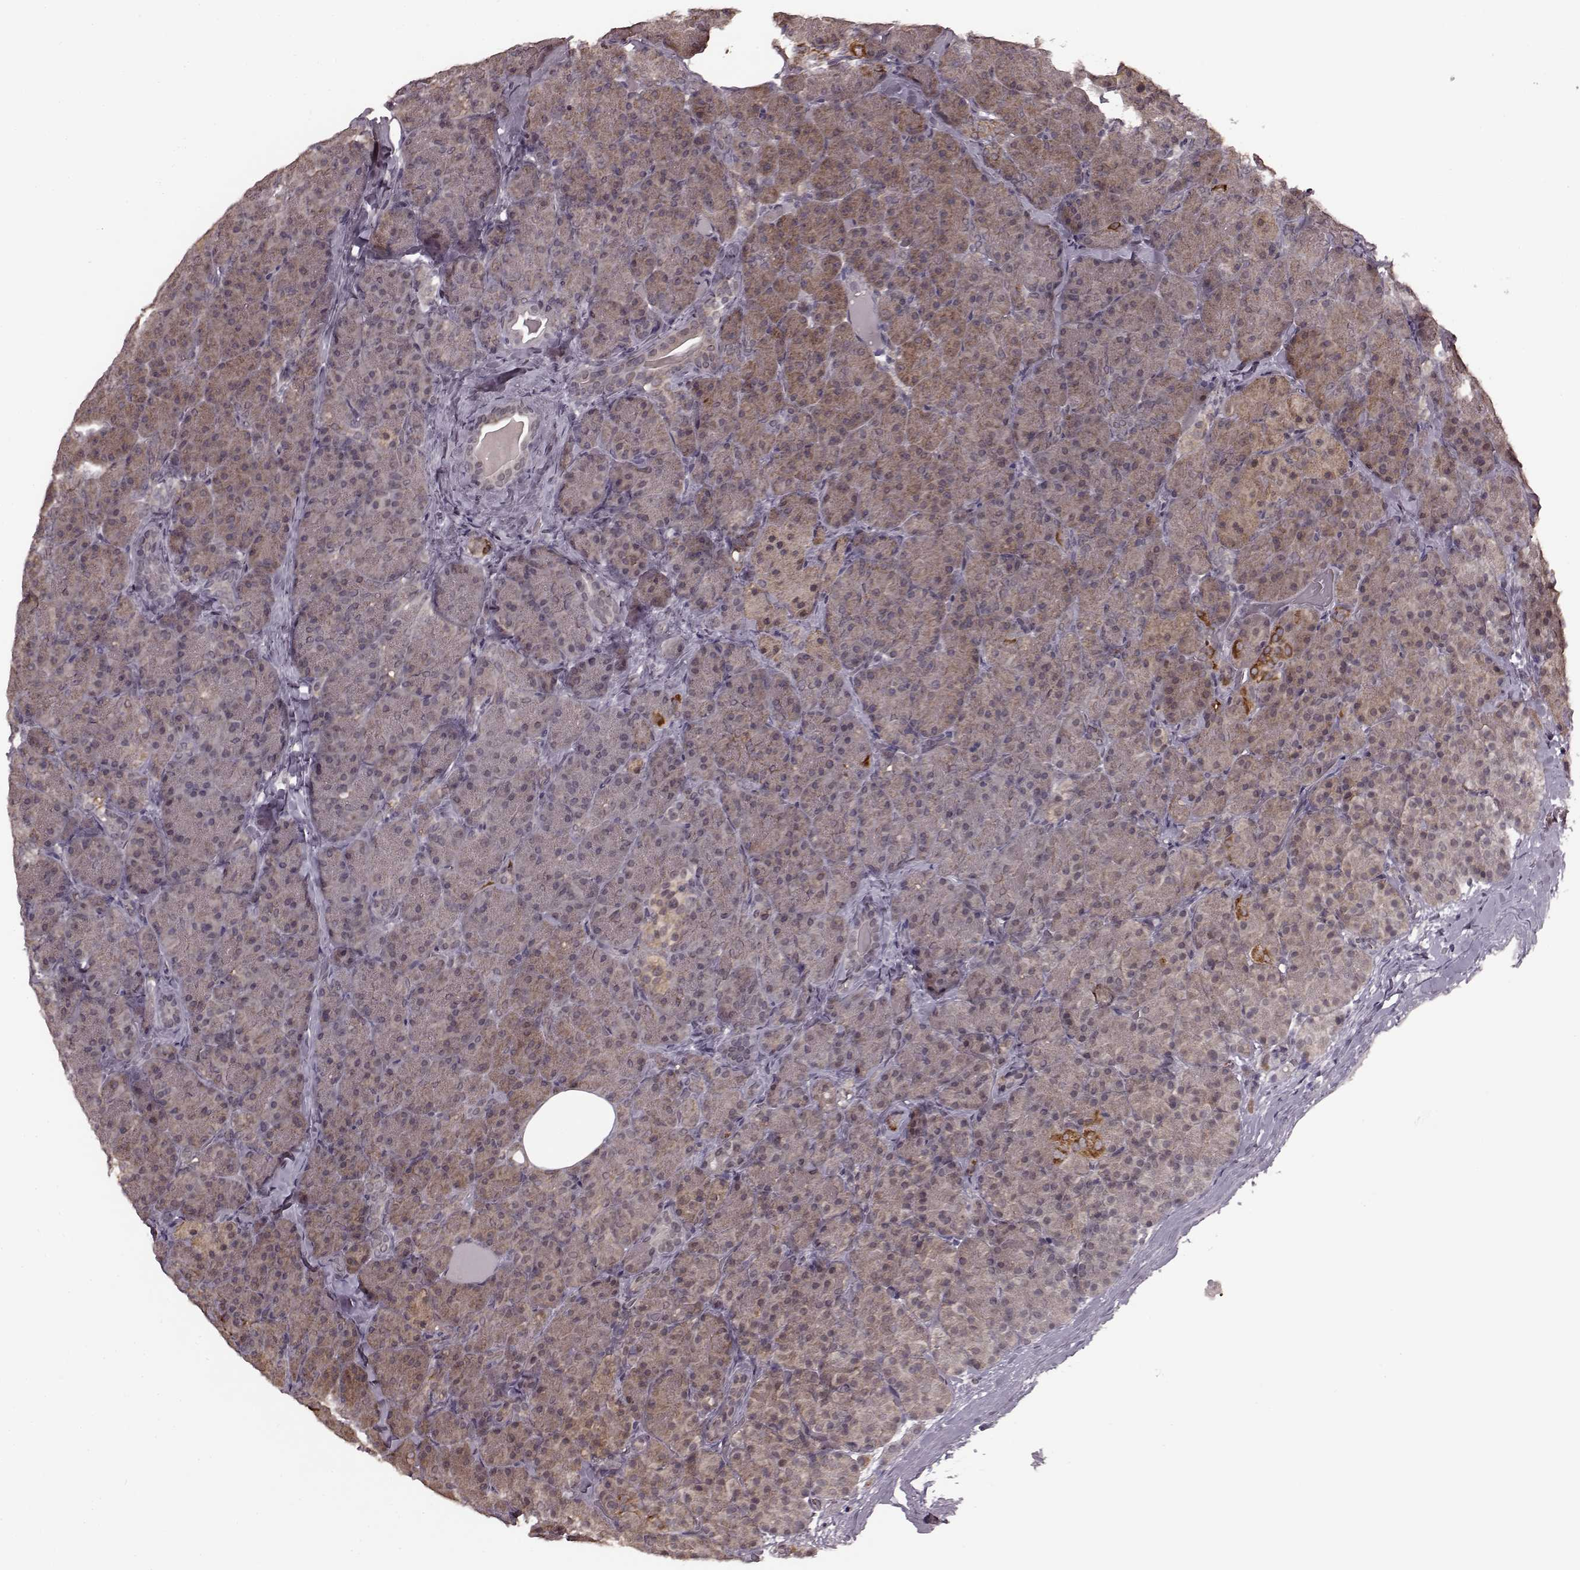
{"staining": {"intensity": "moderate", "quantity": ">75%", "location": "cytoplasmic/membranous"}, "tissue": "pancreas", "cell_type": "Exocrine glandular cells", "image_type": "normal", "snomed": [{"axis": "morphology", "description": "Normal tissue, NOS"}, {"axis": "topography", "description": "Pancreas"}], "caption": "IHC histopathology image of benign pancreas: human pancreas stained using immunohistochemistry (IHC) displays medium levels of moderate protein expression localized specifically in the cytoplasmic/membranous of exocrine glandular cells, appearing as a cytoplasmic/membranous brown color.", "gene": "PLCB4", "patient": {"sex": "male", "age": 57}}